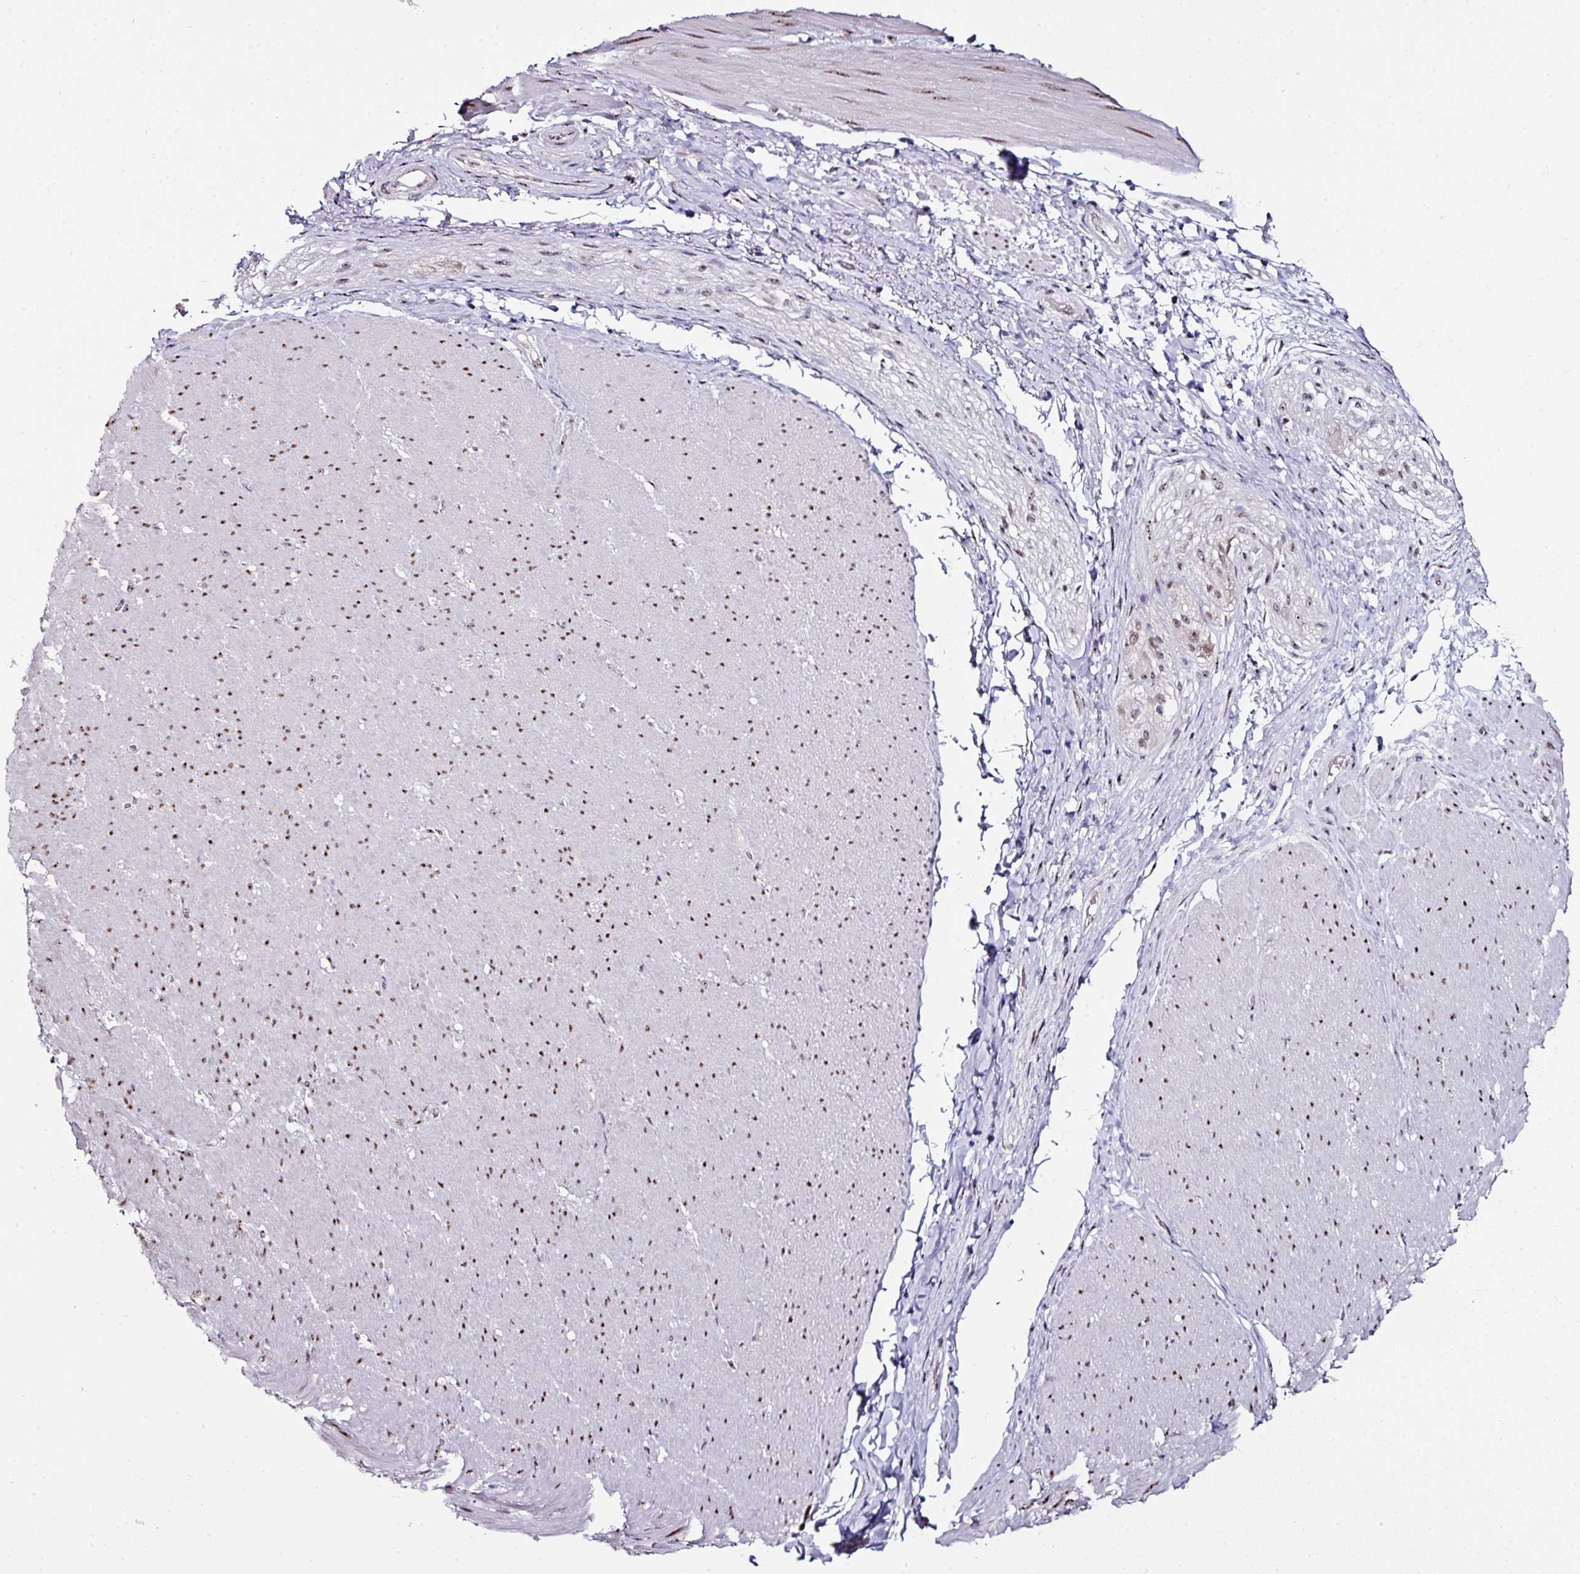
{"staining": {"intensity": "weak", "quantity": ">75%", "location": "nuclear"}, "tissue": "smooth muscle", "cell_type": "Smooth muscle cells", "image_type": "normal", "snomed": [{"axis": "morphology", "description": "Normal tissue, NOS"}, {"axis": "topography", "description": "Smooth muscle"}, {"axis": "topography", "description": "Rectum"}], "caption": "Brown immunohistochemical staining in normal smooth muscle demonstrates weak nuclear positivity in about >75% of smooth muscle cells.", "gene": "NACC2", "patient": {"sex": "male", "age": 53}}